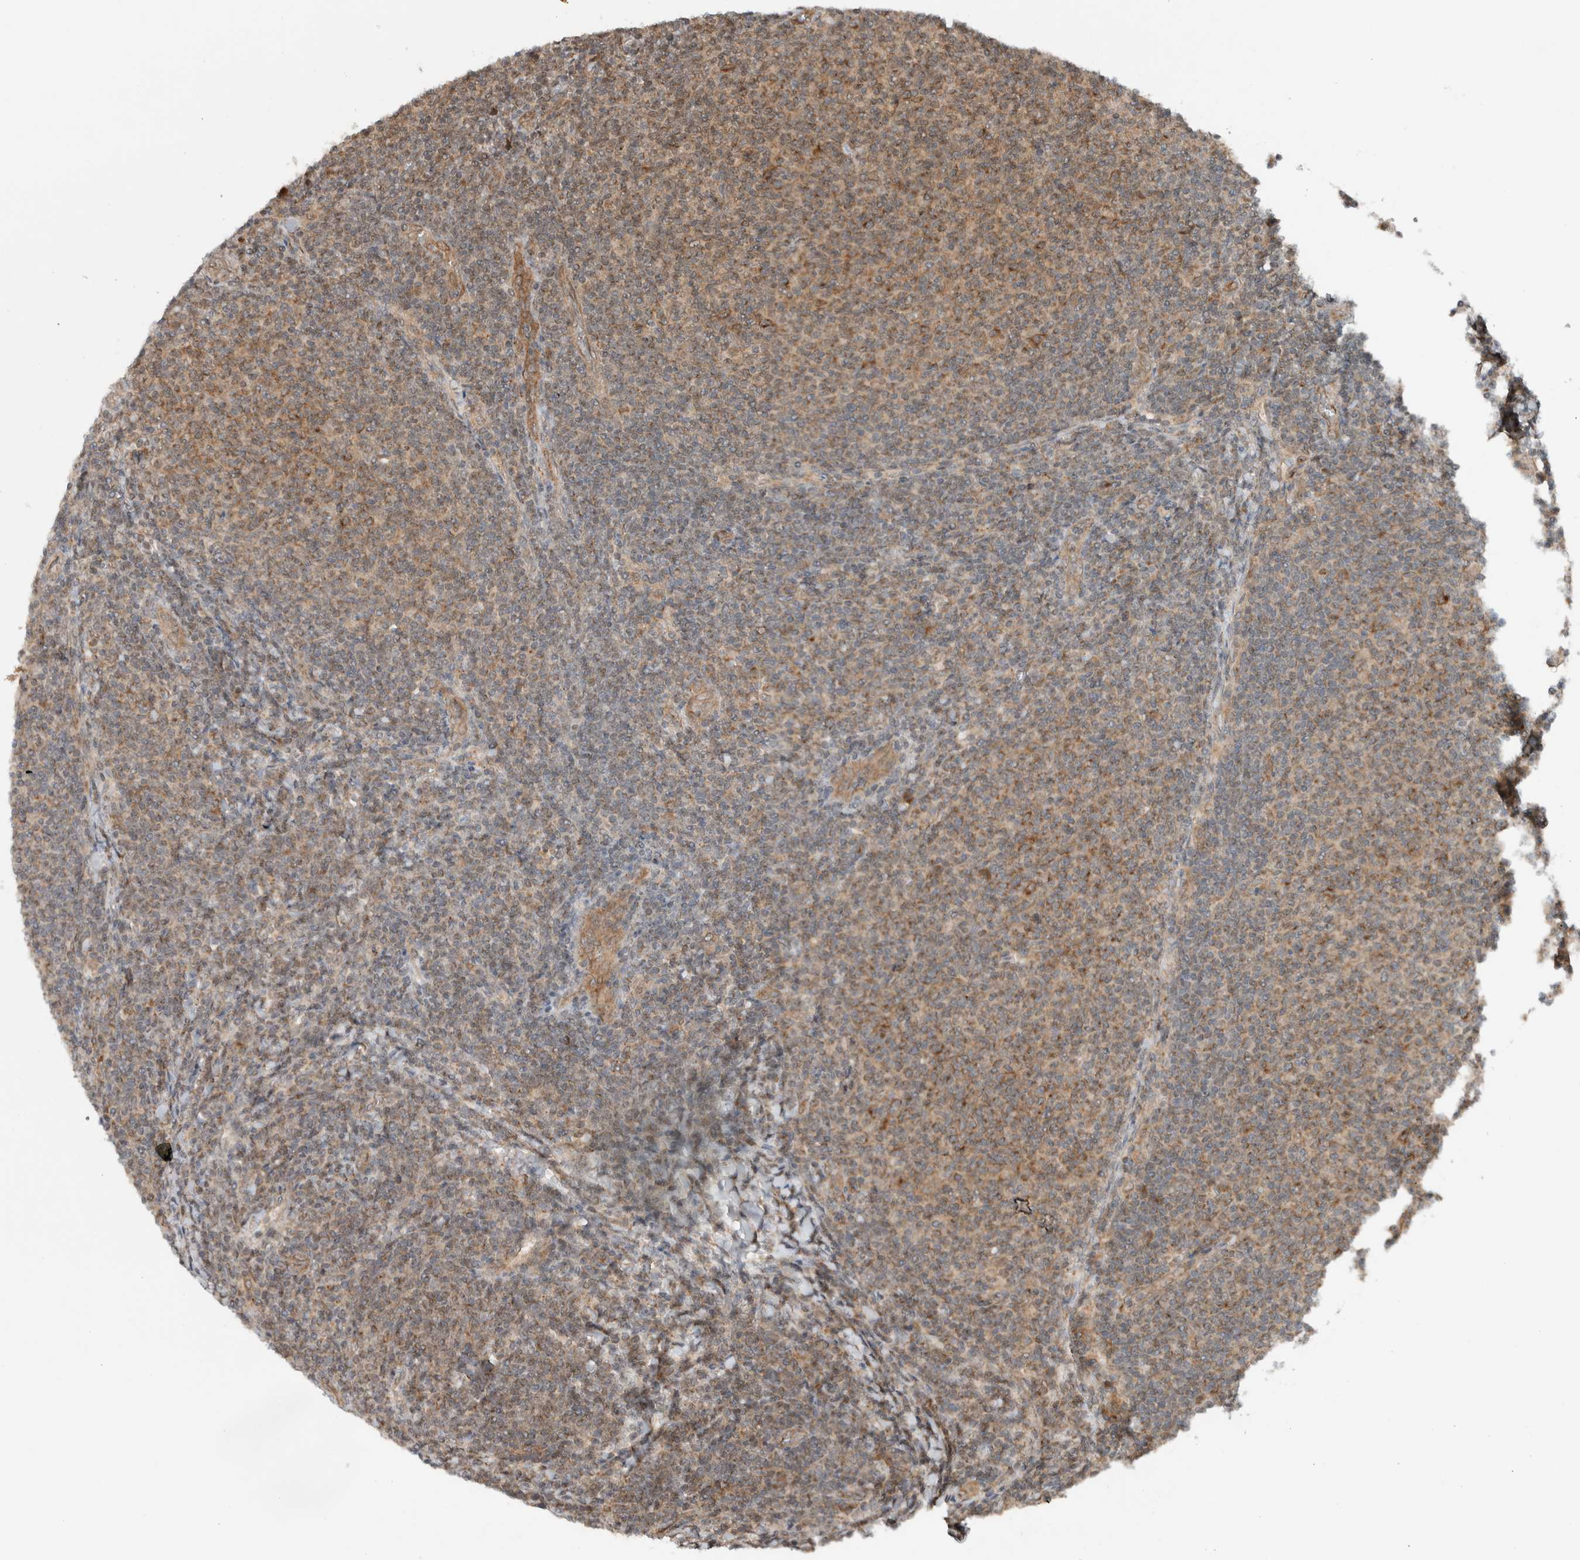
{"staining": {"intensity": "moderate", "quantity": "25%-75%", "location": "cytoplasmic/membranous"}, "tissue": "lymphoma", "cell_type": "Tumor cells", "image_type": "cancer", "snomed": [{"axis": "morphology", "description": "Malignant lymphoma, non-Hodgkin's type, Low grade"}, {"axis": "topography", "description": "Lymph node"}], "caption": "Immunohistochemistry micrograph of neoplastic tissue: human lymphoma stained using IHC shows medium levels of moderate protein expression localized specifically in the cytoplasmic/membranous of tumor cells, appearing as a cytoplasmic/membranous brown color.", "gene": "KLHL6", "patient": {"sex": "male", "age": 66}}